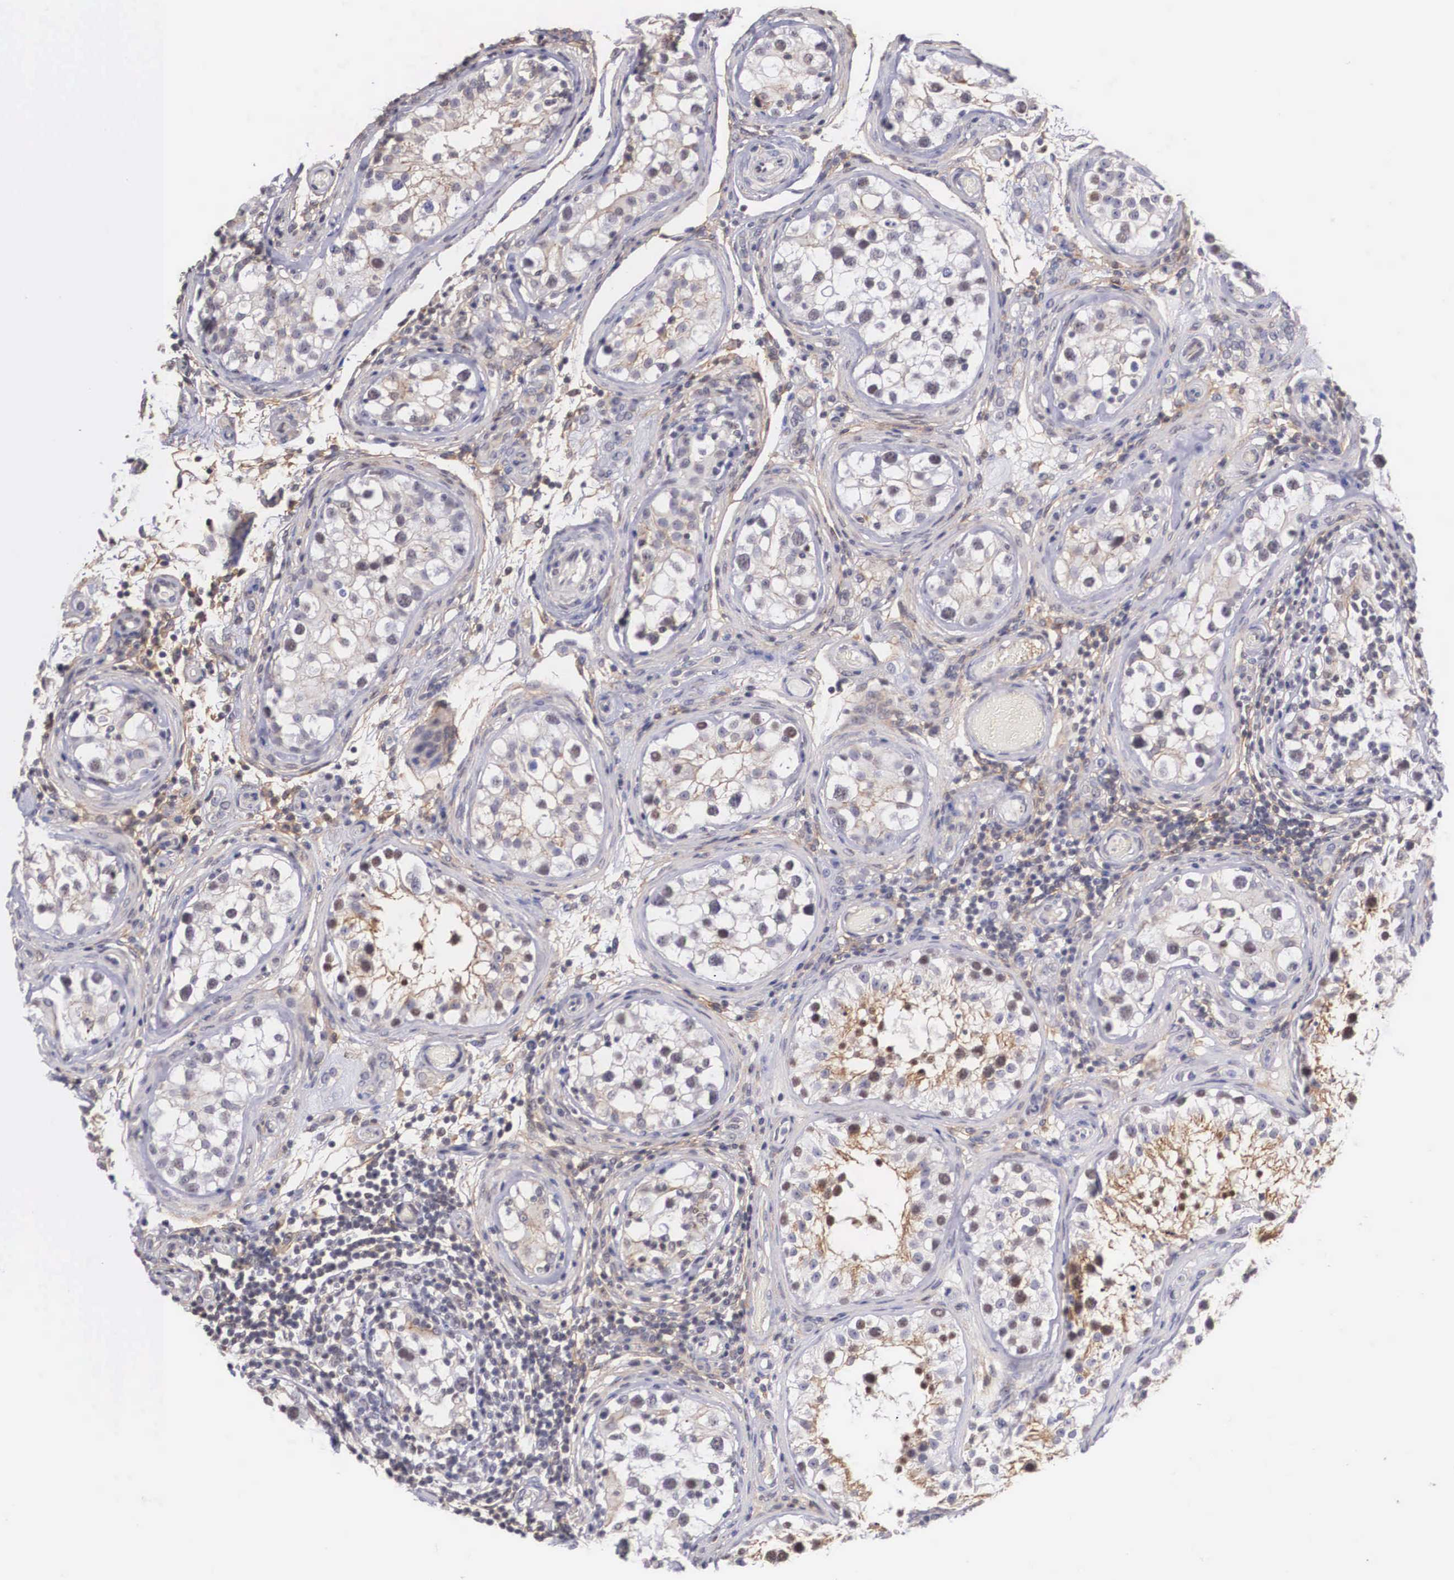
{"staining": {"intensity": "moderate", "quantity": "25%-75%", "location": "nuclear"}, "tissue": "testis", "cell_type": "Cells in seminiferous ducts", "image_type": "normal", "snomed": [{"axis": "morphology", "description": "Normal tissue, NOS"}, {"axis": "topography", "description": "Testis"}], "caption": "A brown stain highlights moderate nuclear staining of a protein in cells in seminiferous ducts of benign testis. Ihc stains the protein of interest in brown and the nuclei are stained blue.", "gene": "NR4A2", "patient": {"sex": "male", "age": 24}}